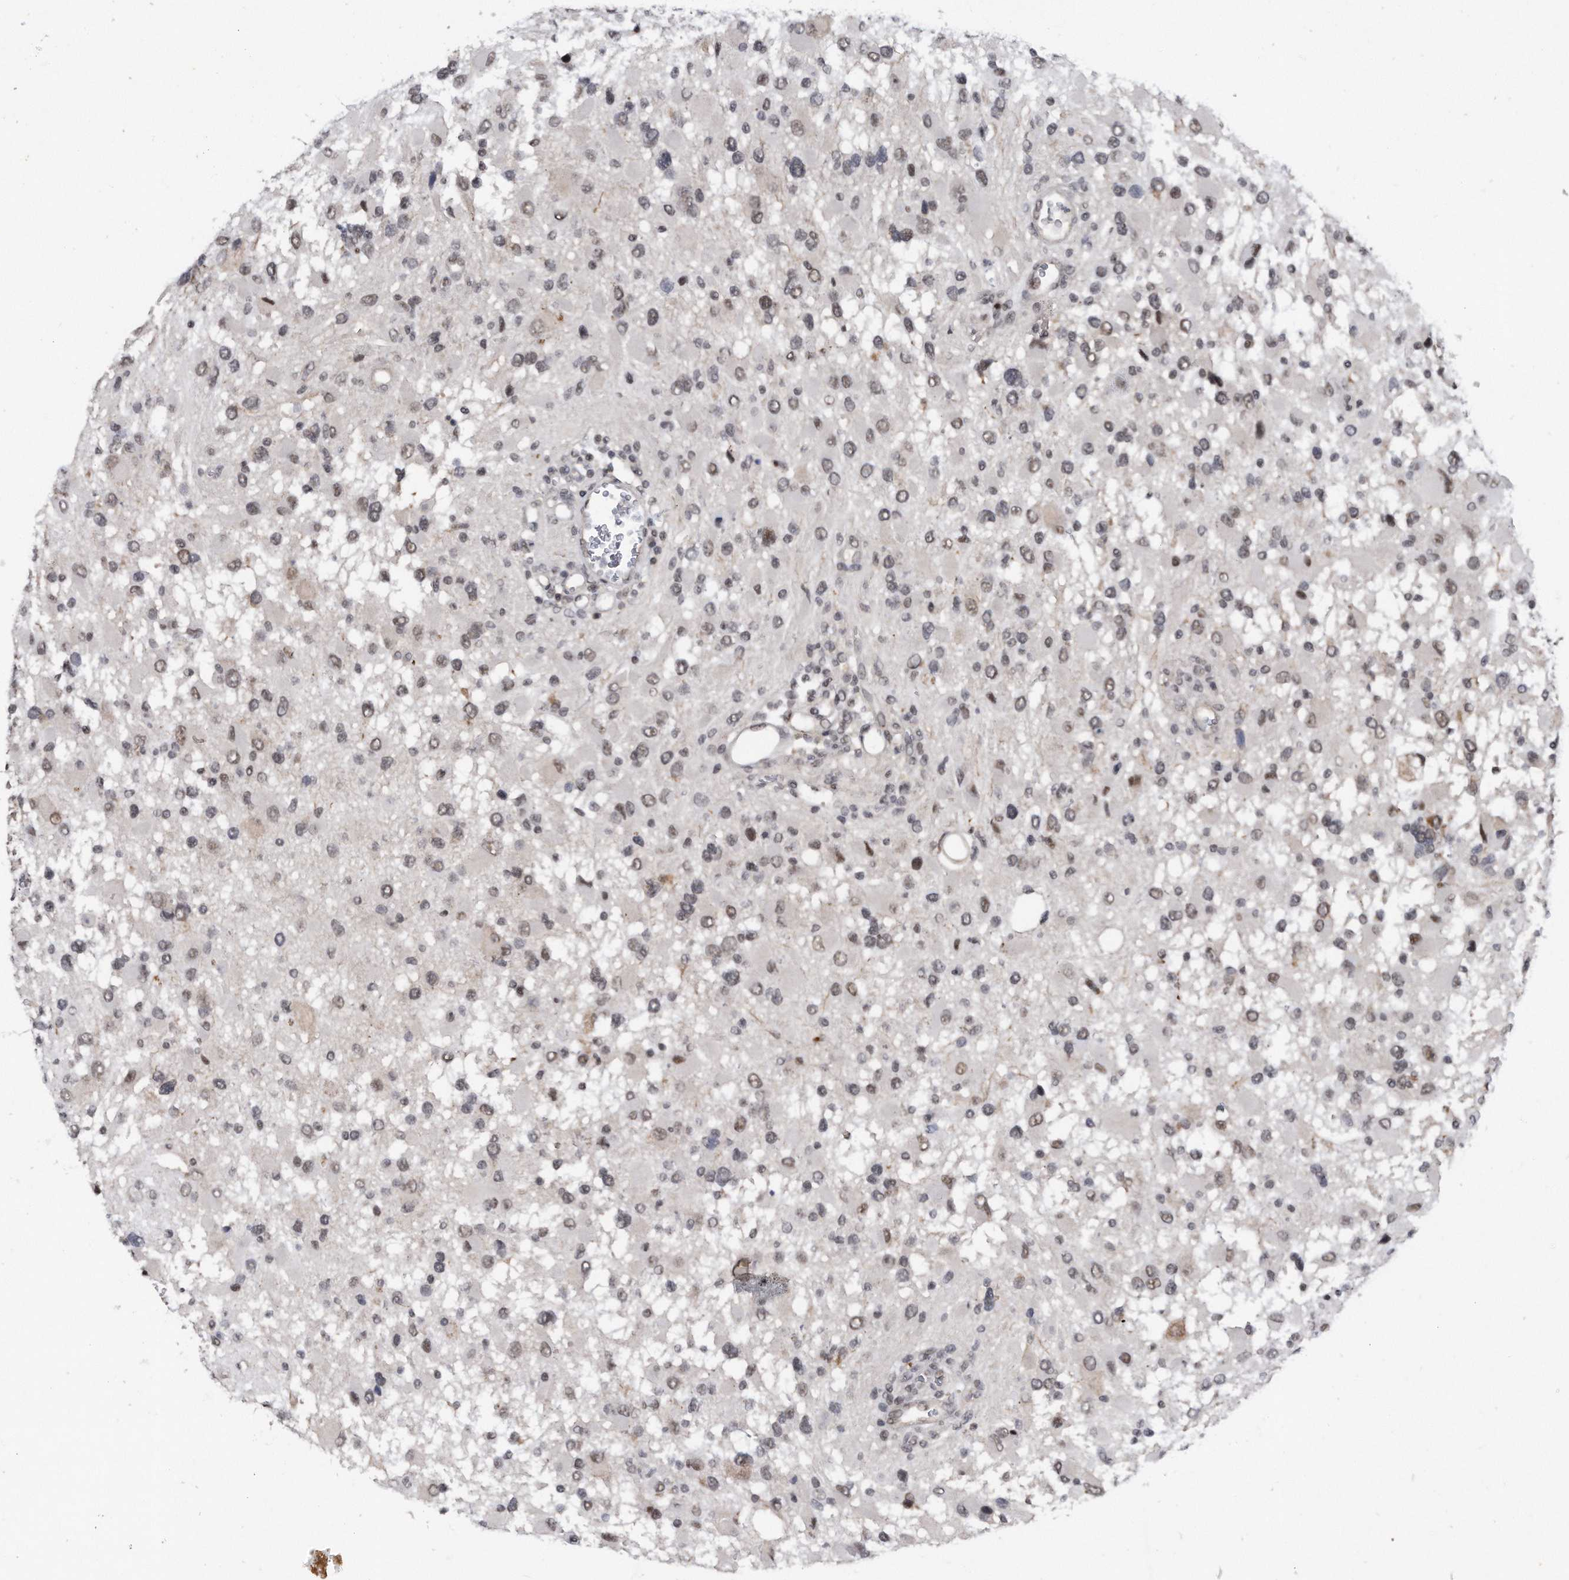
{"staining": {"intensity": "weak", "quantity": ">75%", "location": "nuclear"}, "tissue": "glioma", "cell_type": "Tumor cells", "image_type": "cancer", "snomed": [{"axis": "morphology", "description": "Glioma, malignant, High grade"}, {"axis": "topography", "description": "Brain"}], "caption": "Immunohistochemical staining of malignant high-grade glioma demonstrates weak nuclear protein positivity in about >75% of tumor cells.", "gene": "VIRMA", "patient": {"sex": "male", "age": 53}}